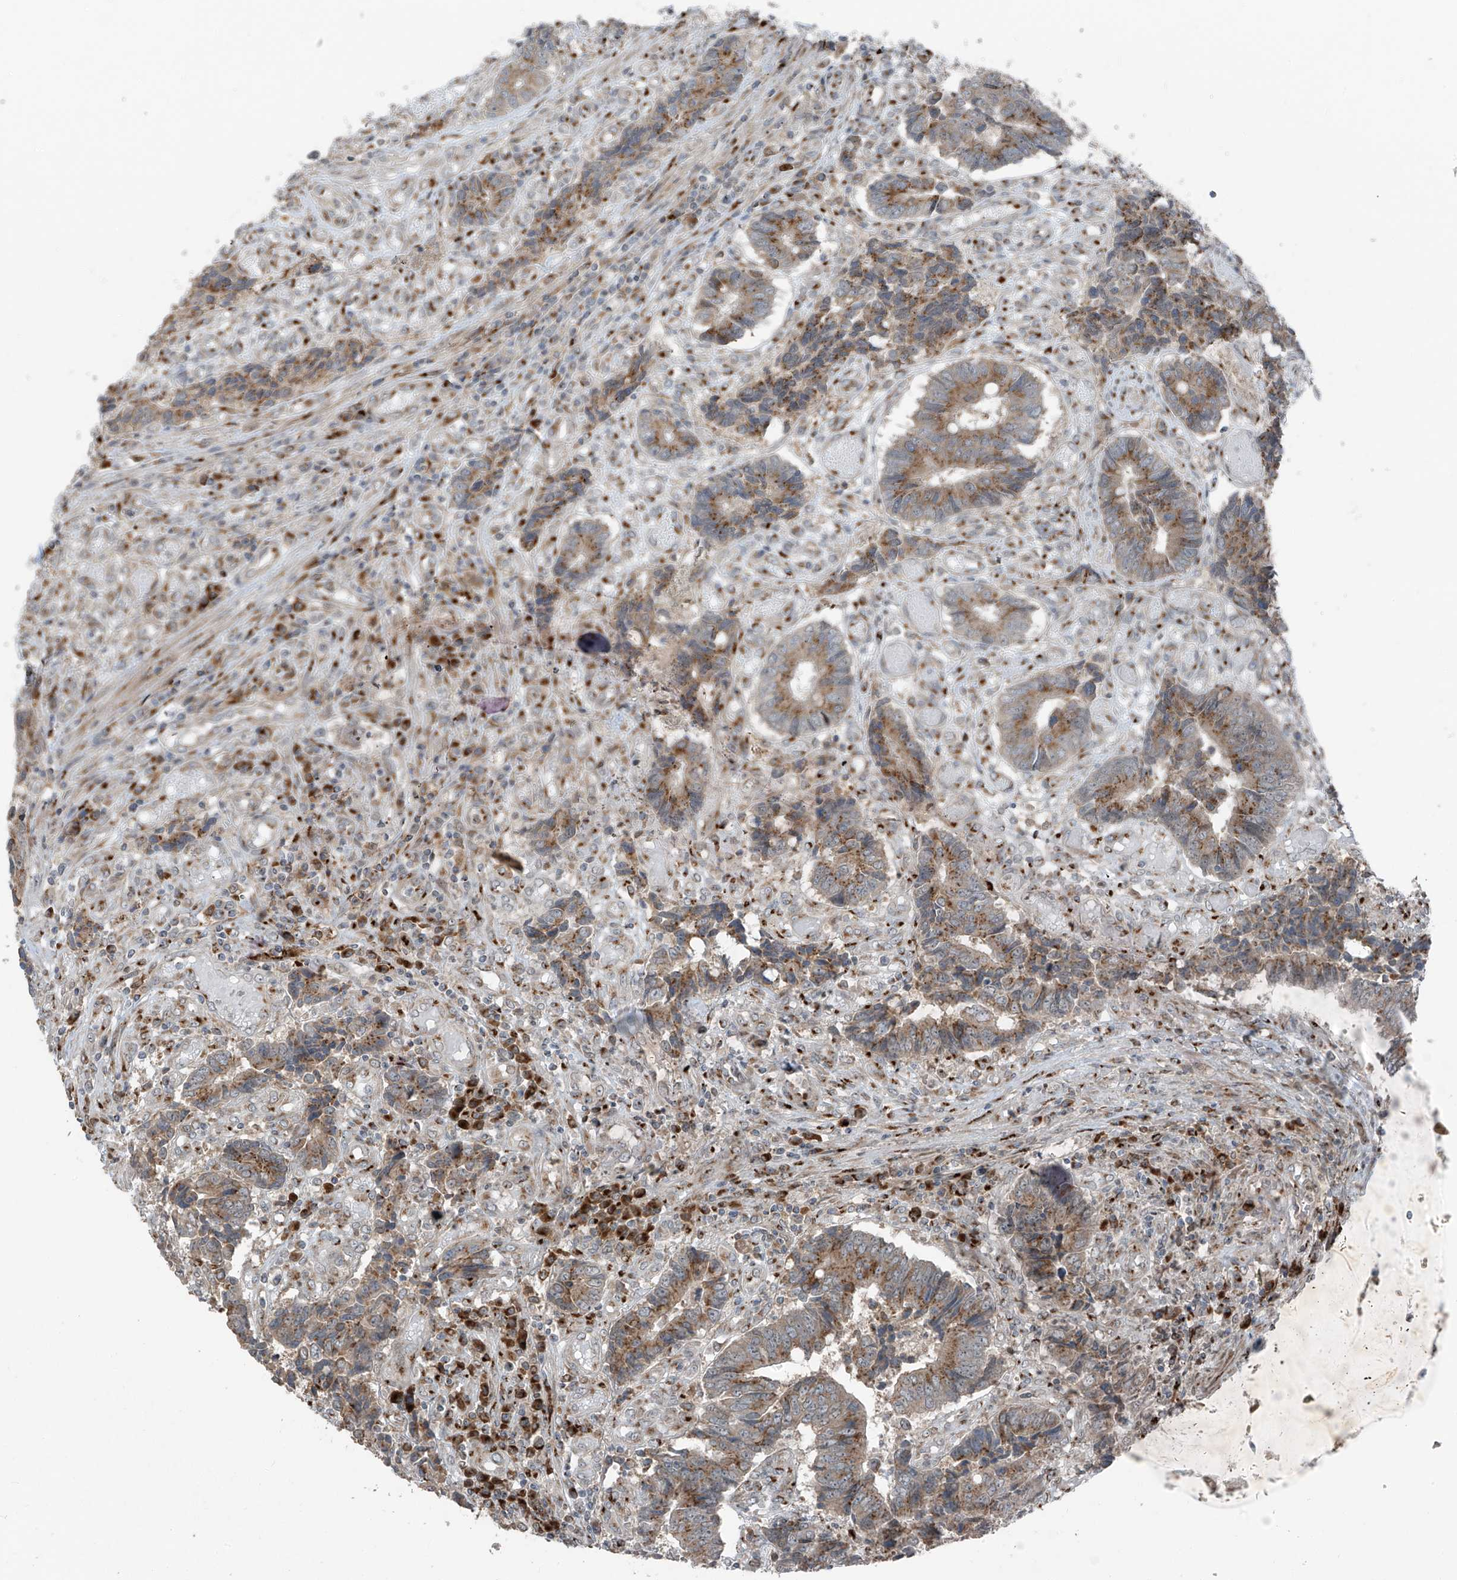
{"staining": {"intensity": "moderate", "quantity": ">75%", "location": "cytoplasmic/membranous"}, "tissue": "colorectal cancer", "cell_type": "Tumor cells", "image_type": "cancer", "snomed": [{"axis": "morphology", "description": "Adenocarcinoma, NOS"}, {"axis": "topography", "description": "Rectum"}], "caption": "Protein expression analysis of human adenocarcinoma (colorectal) reveals moderate cytoplasmic/membranous staining in approximately >75% of tumor cells. Nuclei are stained in blue.", "gene": "ERLEC1", "patient": {"sex": "male", "age": 84}}